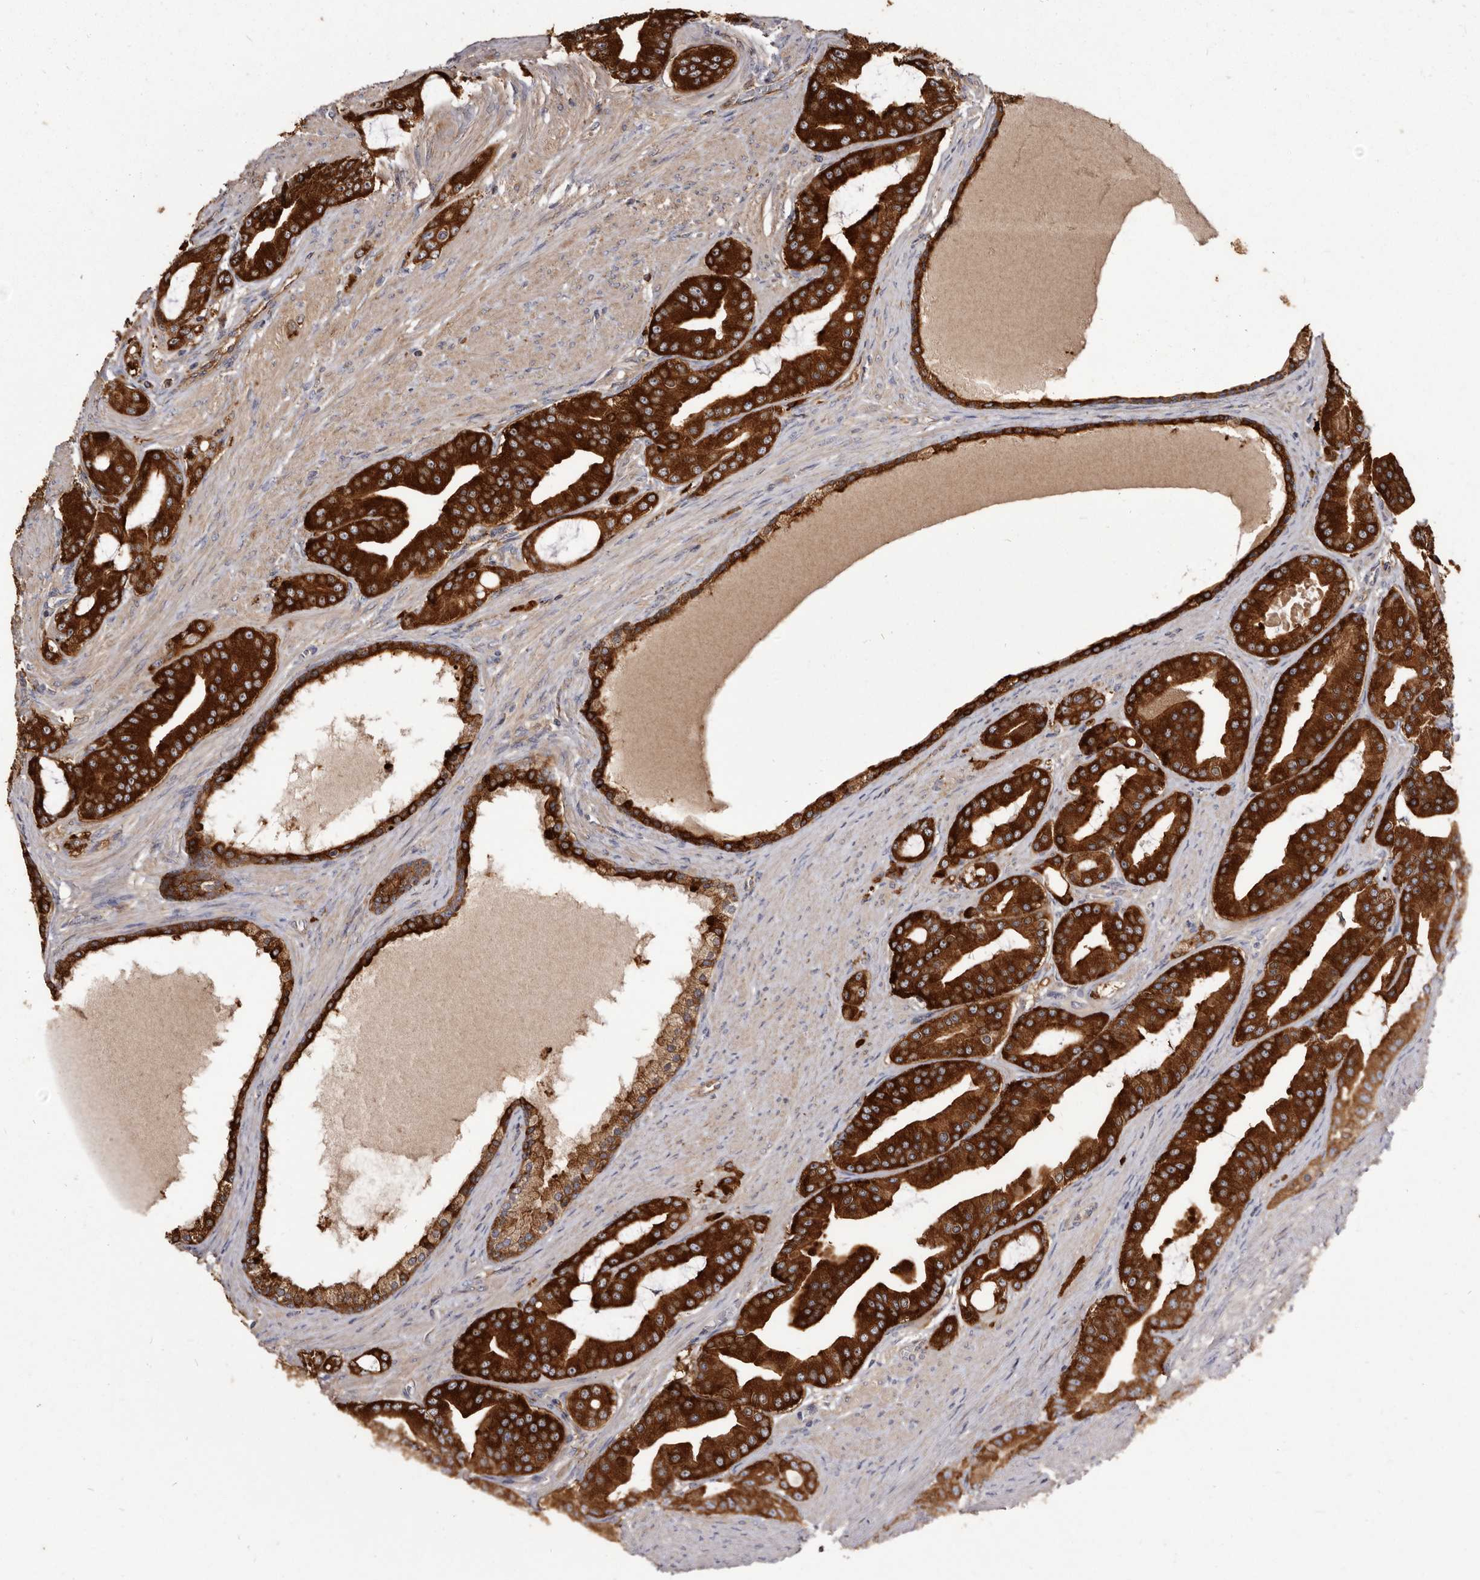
{"staining": {"intensity": "strong", "quantity": ">75%", "location": "cytoplasmic/membranous"}, "tissue": "prostate cancer", "cell_type": "Tumor cells", "image_type": "cancer", "snomed": [{"axis": "morphology", "description": "Adenocarcinoma, High grade"}, {"axis": "topography", "description": "Prostate"}], "caption": "Prostate cancer (adenocarcinoma (high-grade)) tissue demonstrates strong cytoplasmic/membranous expression in approximately >75% of tumor cells", "gene": "TPD52", "patient": {"sex": "male", "age": 60}}